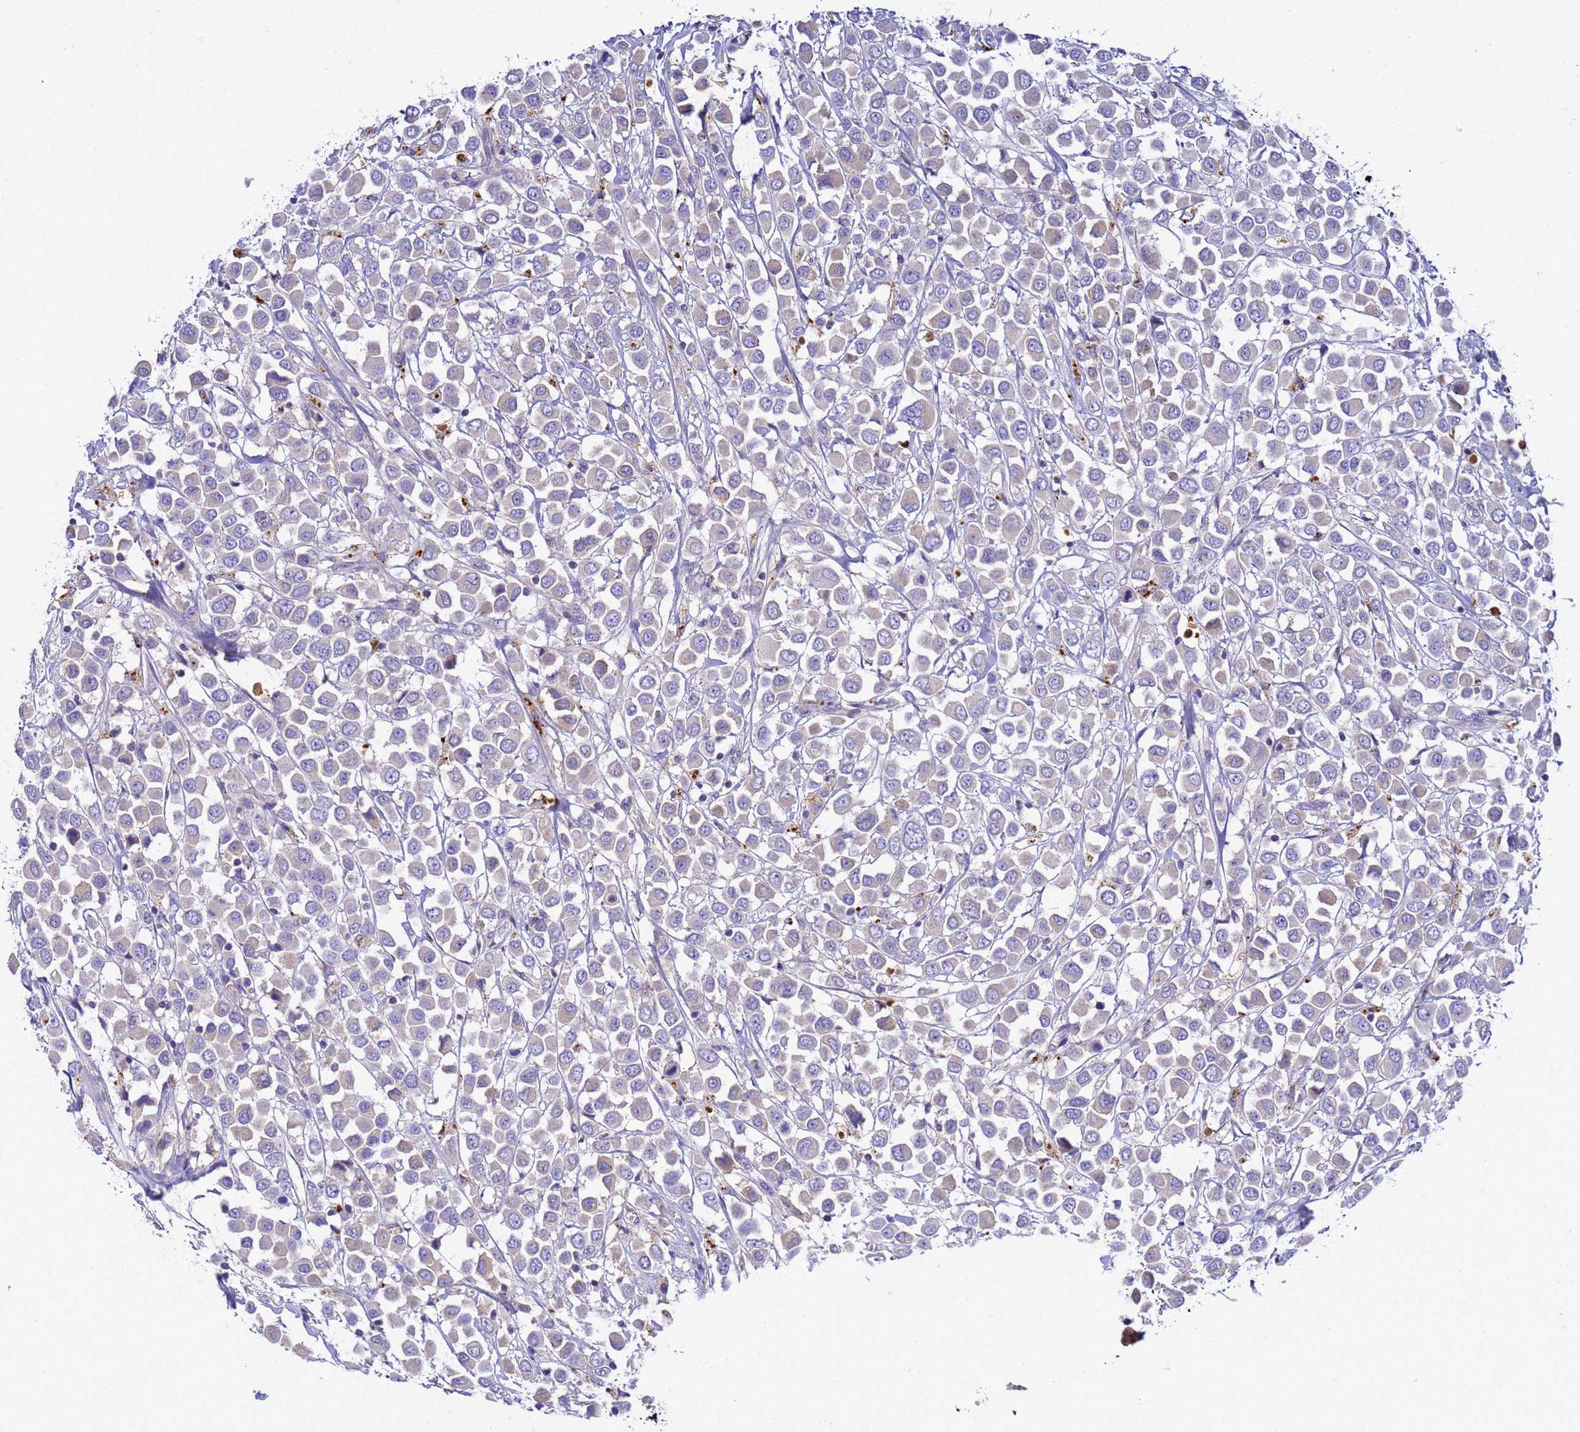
{"staining": {"intensity": "negative", "quantity": "none", "location": "none"}, "tissue": "breast cancer", "cell_type": "Tumor cells", "image_type": "cancer", "snomed": [{"axis": "morphology", "description": "Duct carcinoma"}, {"axis": "topography", "description": "Breast"}], "caption": "The immunohistochemistry (IHC) photomicrograph has no significant staining in tumor cells of breast infiltrating ductal carcinoma tissue.", "gene": "TBCD", "patient": {"sex": "female", "age": 61}}